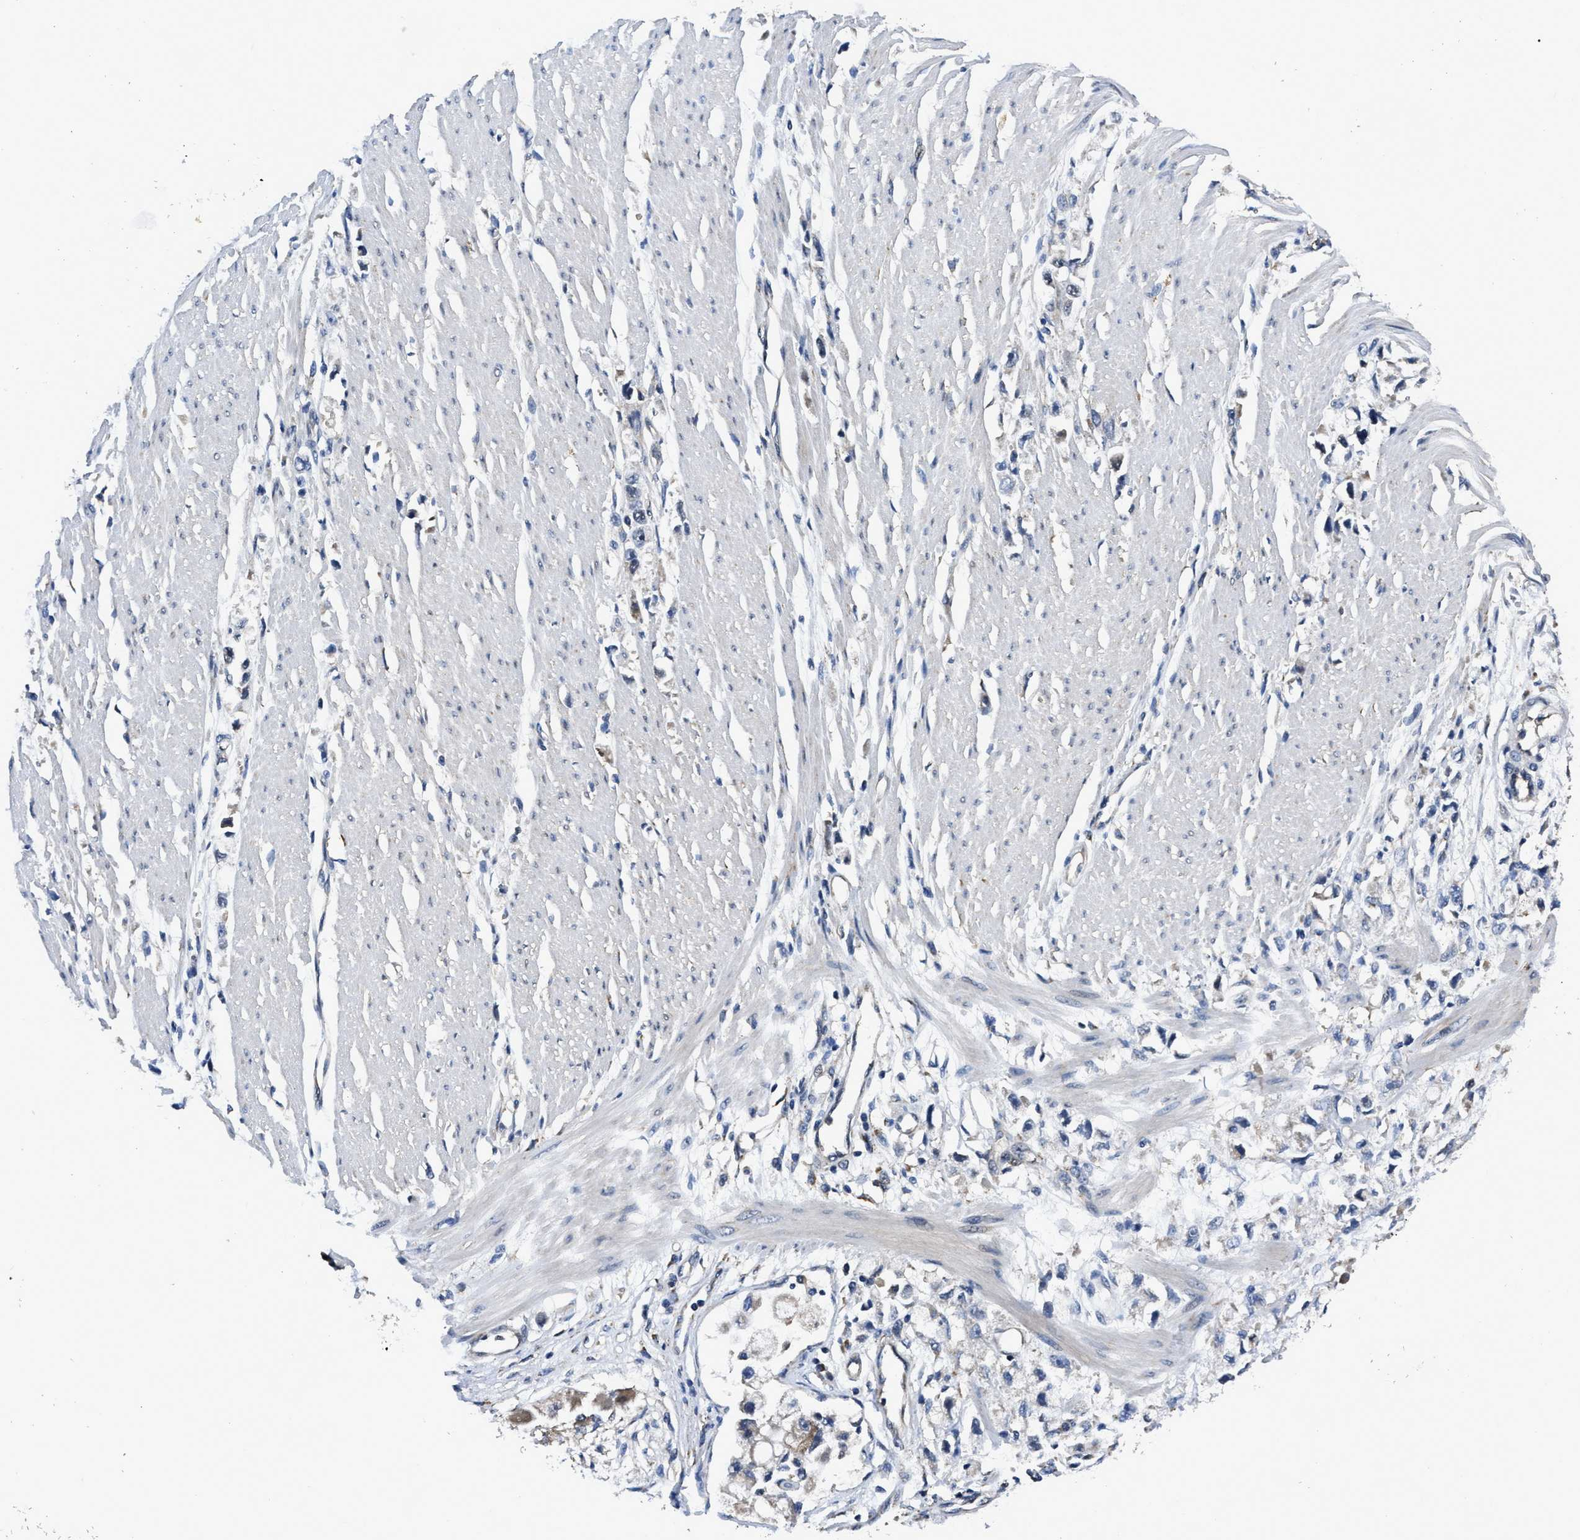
{"staining": {"intensity": "negative", "quantity": "none", "location": "none"}, "tissue": "stomach cancer", "cell_type": "Tumor cells", "image_type": "cancer", "snomed": [{"axis": "morphology", "description": "Adenocarcinoma, NOS"}, {"axis": "topography", "description": "Stomach"}], "caption": "Human adenocarcinoma (stomach) stained for a protein using IHC demonstrates no staining in tumor cells.", "gene": "GET4", "patient": {"sex": "female", "age": 59}}